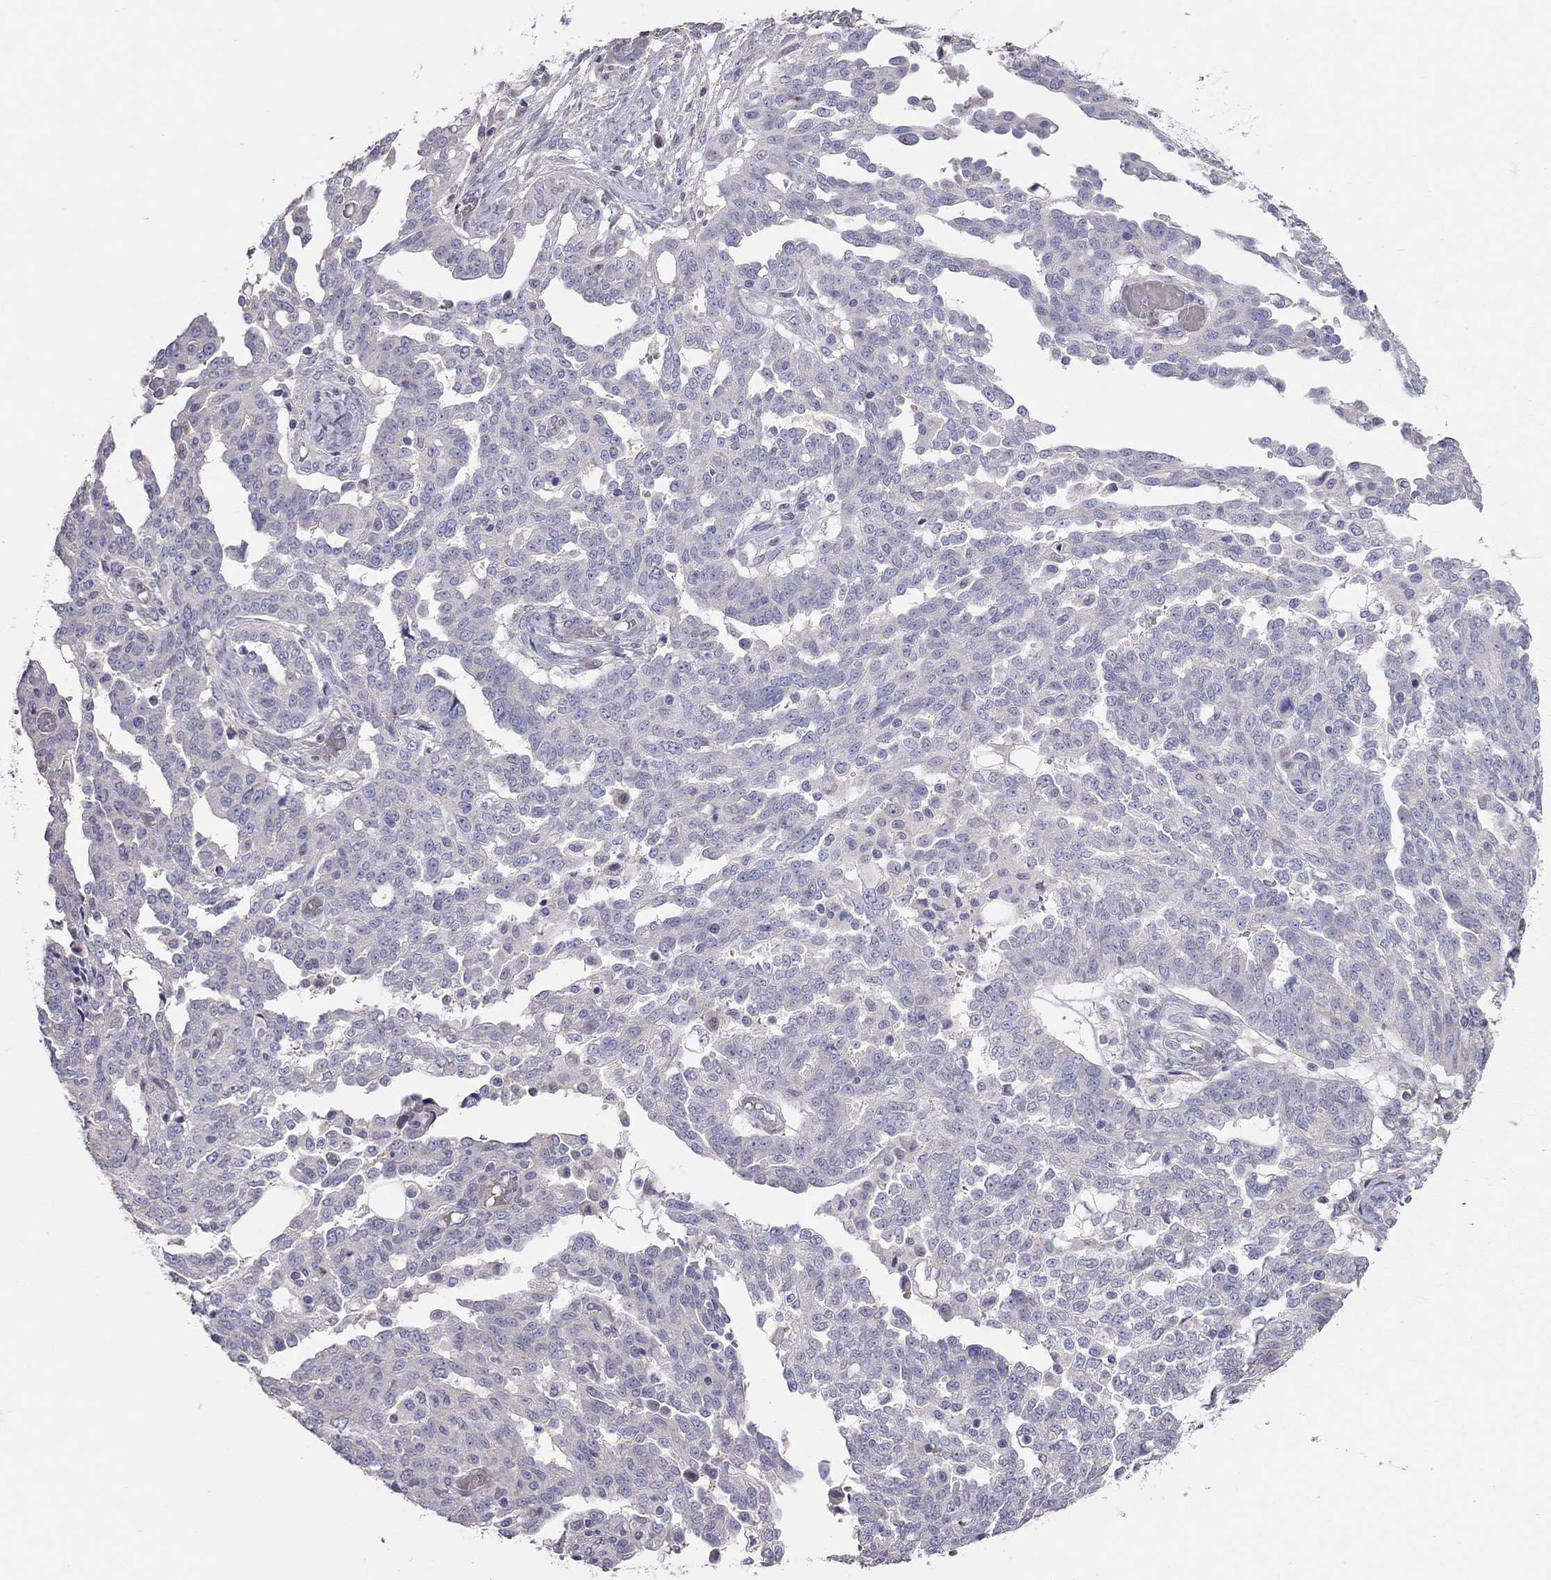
{"staining": {"intensity": "negative", "quantity": "none", "location": "none"}, "tissue": "ovarian cancer", "cell_type": "Tumor cells", "image_type": "cancer", "snomed": [{"axis": "morphology", "description": "Cystadenocarcinoma, serous, NOS"}, {"axis": "topography", "description": "Ovary"}], "caption": "Immunohistochemistry image of serous cystadenocarcinoma (ovarian) stained for a protein (brown), which shows no expression in tumor cells.", "gene": "SYTL2", "patient": {"sex": "female", "age": 67}}